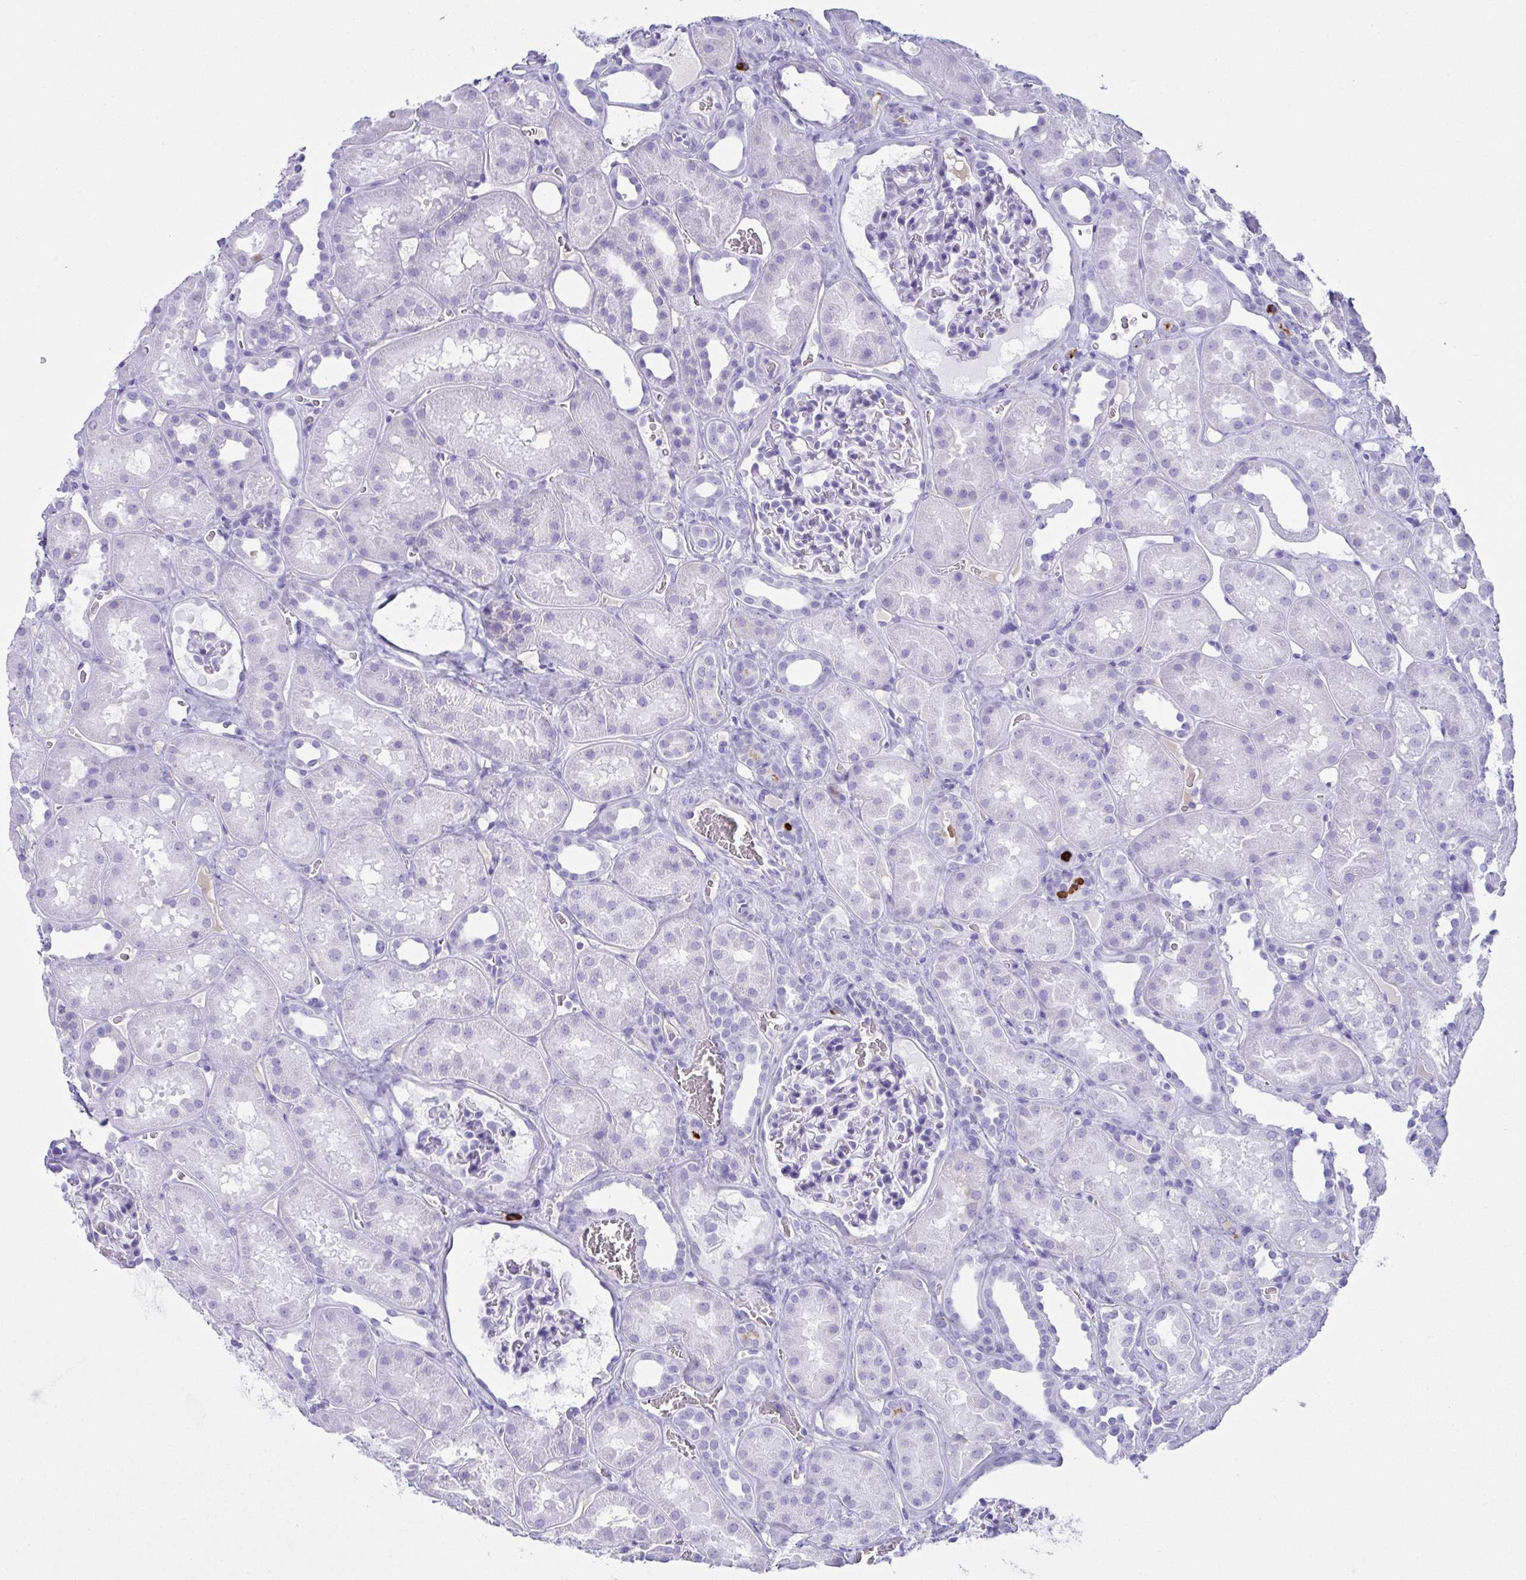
{"staining": {"intensity": "negative", "quantity": "none", "location": "none"}, "tissue": "kidney", "cell_type": "Cells in glomeruli", "image_type": "normal", "snomed": [{"axis": "morphology", "description": "Normal tissue, NOS"}, {"axis": "topography", "description": "Kidney"}], "caption": "High power microscopy histopathology image of an immunohistochemistry photomicrograph of unremarkable kidney, revealing no significant positivity in cells in glomeruli.", "gene": "JCHAIN", "patient": {"sex": "female", "age": 41}}